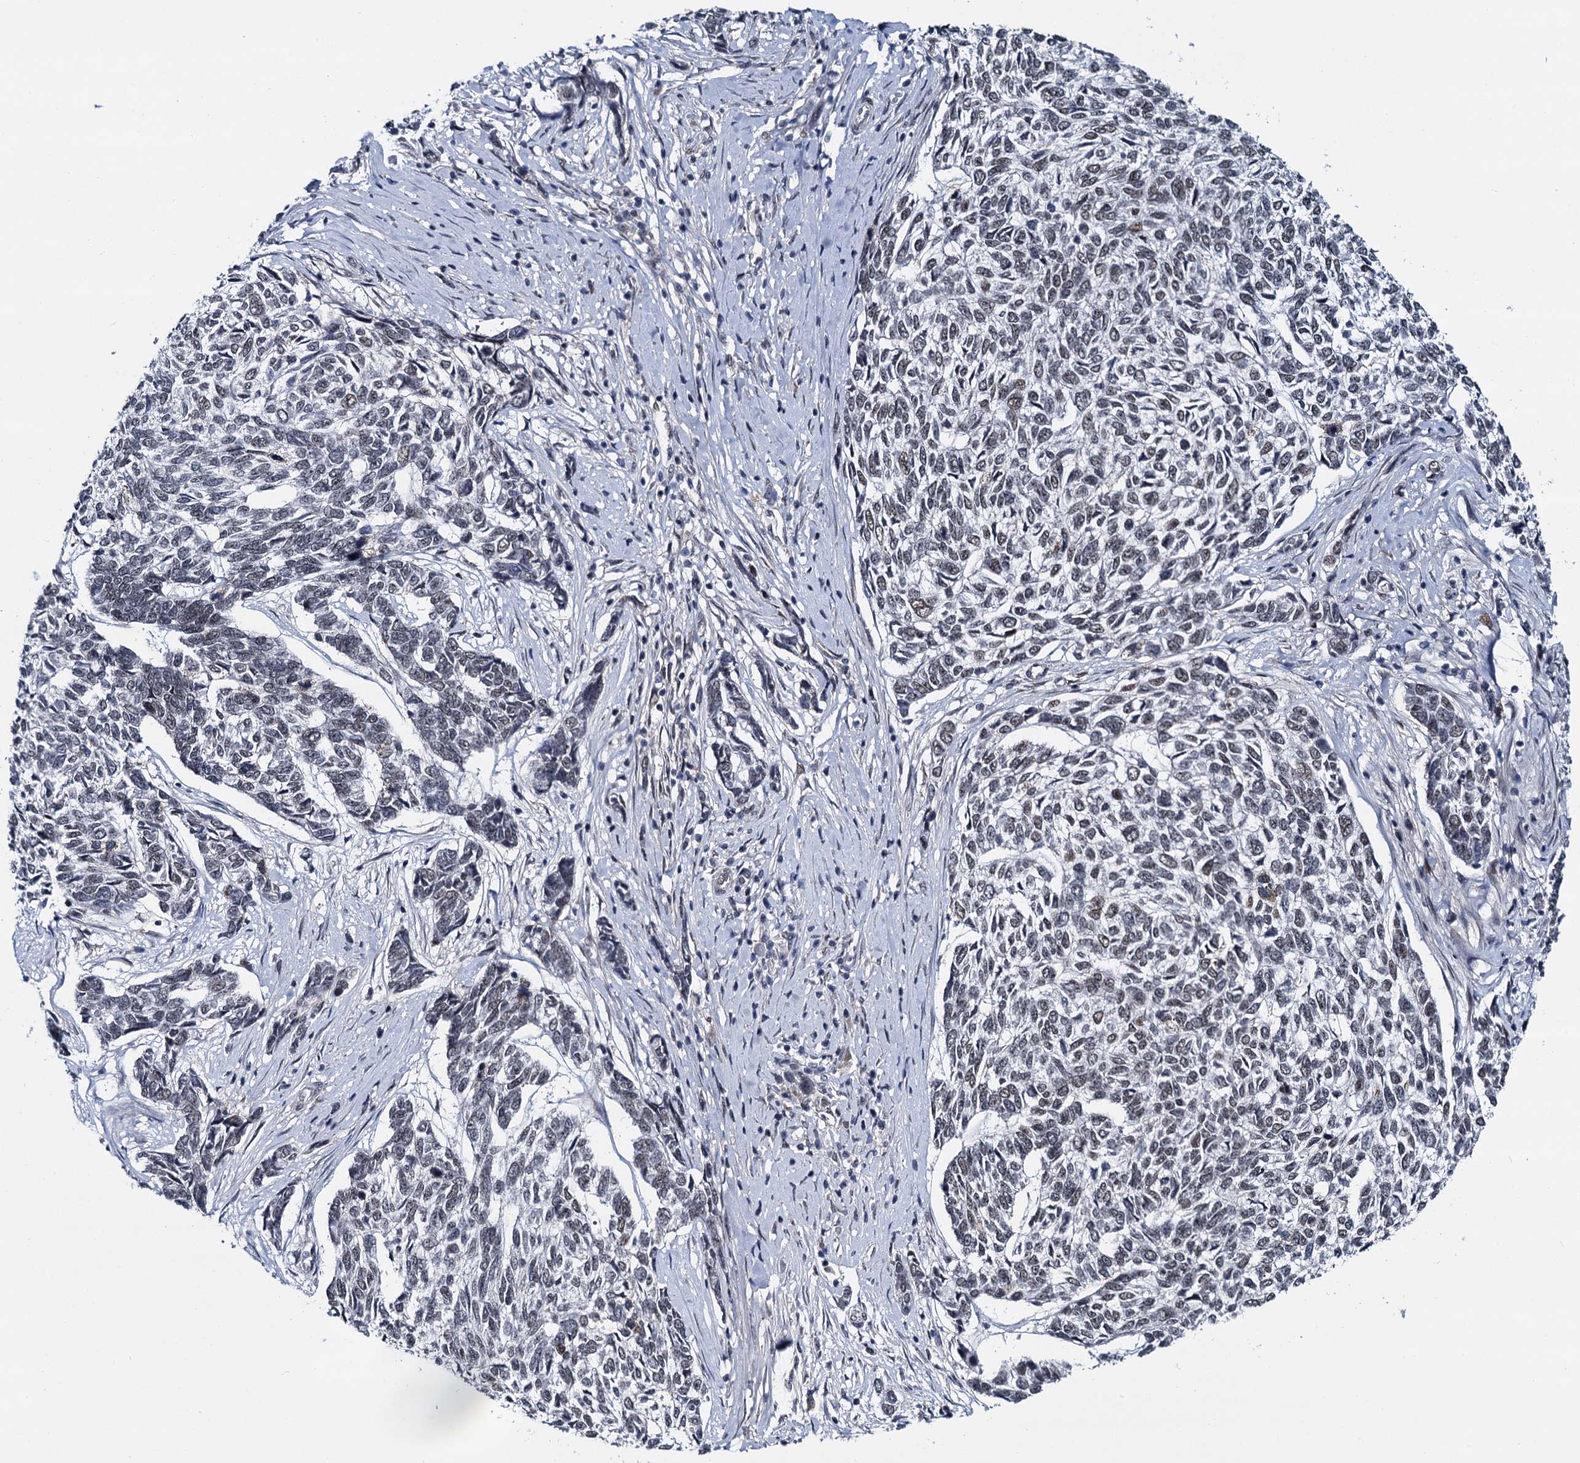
{"staining": {"intensity": "weak", "quantity": "<25%", "location": "nuclear"}, "tissue": "skin cancer", "cell_type": "Tumor cells", "image_type": "cancer", "snomed": [{"axis": "morphology", "description": "Basal cell carcinoma"}, {"axis": "topography", "description": "Skin"}], "caption": "There is no significant expression in tumor cells of skin cancer. (Immunohistochemistry, brightfield microscopy, high magnification).", "gene": "RUFY2", "patient": {"sex": "female", "age": 65}}